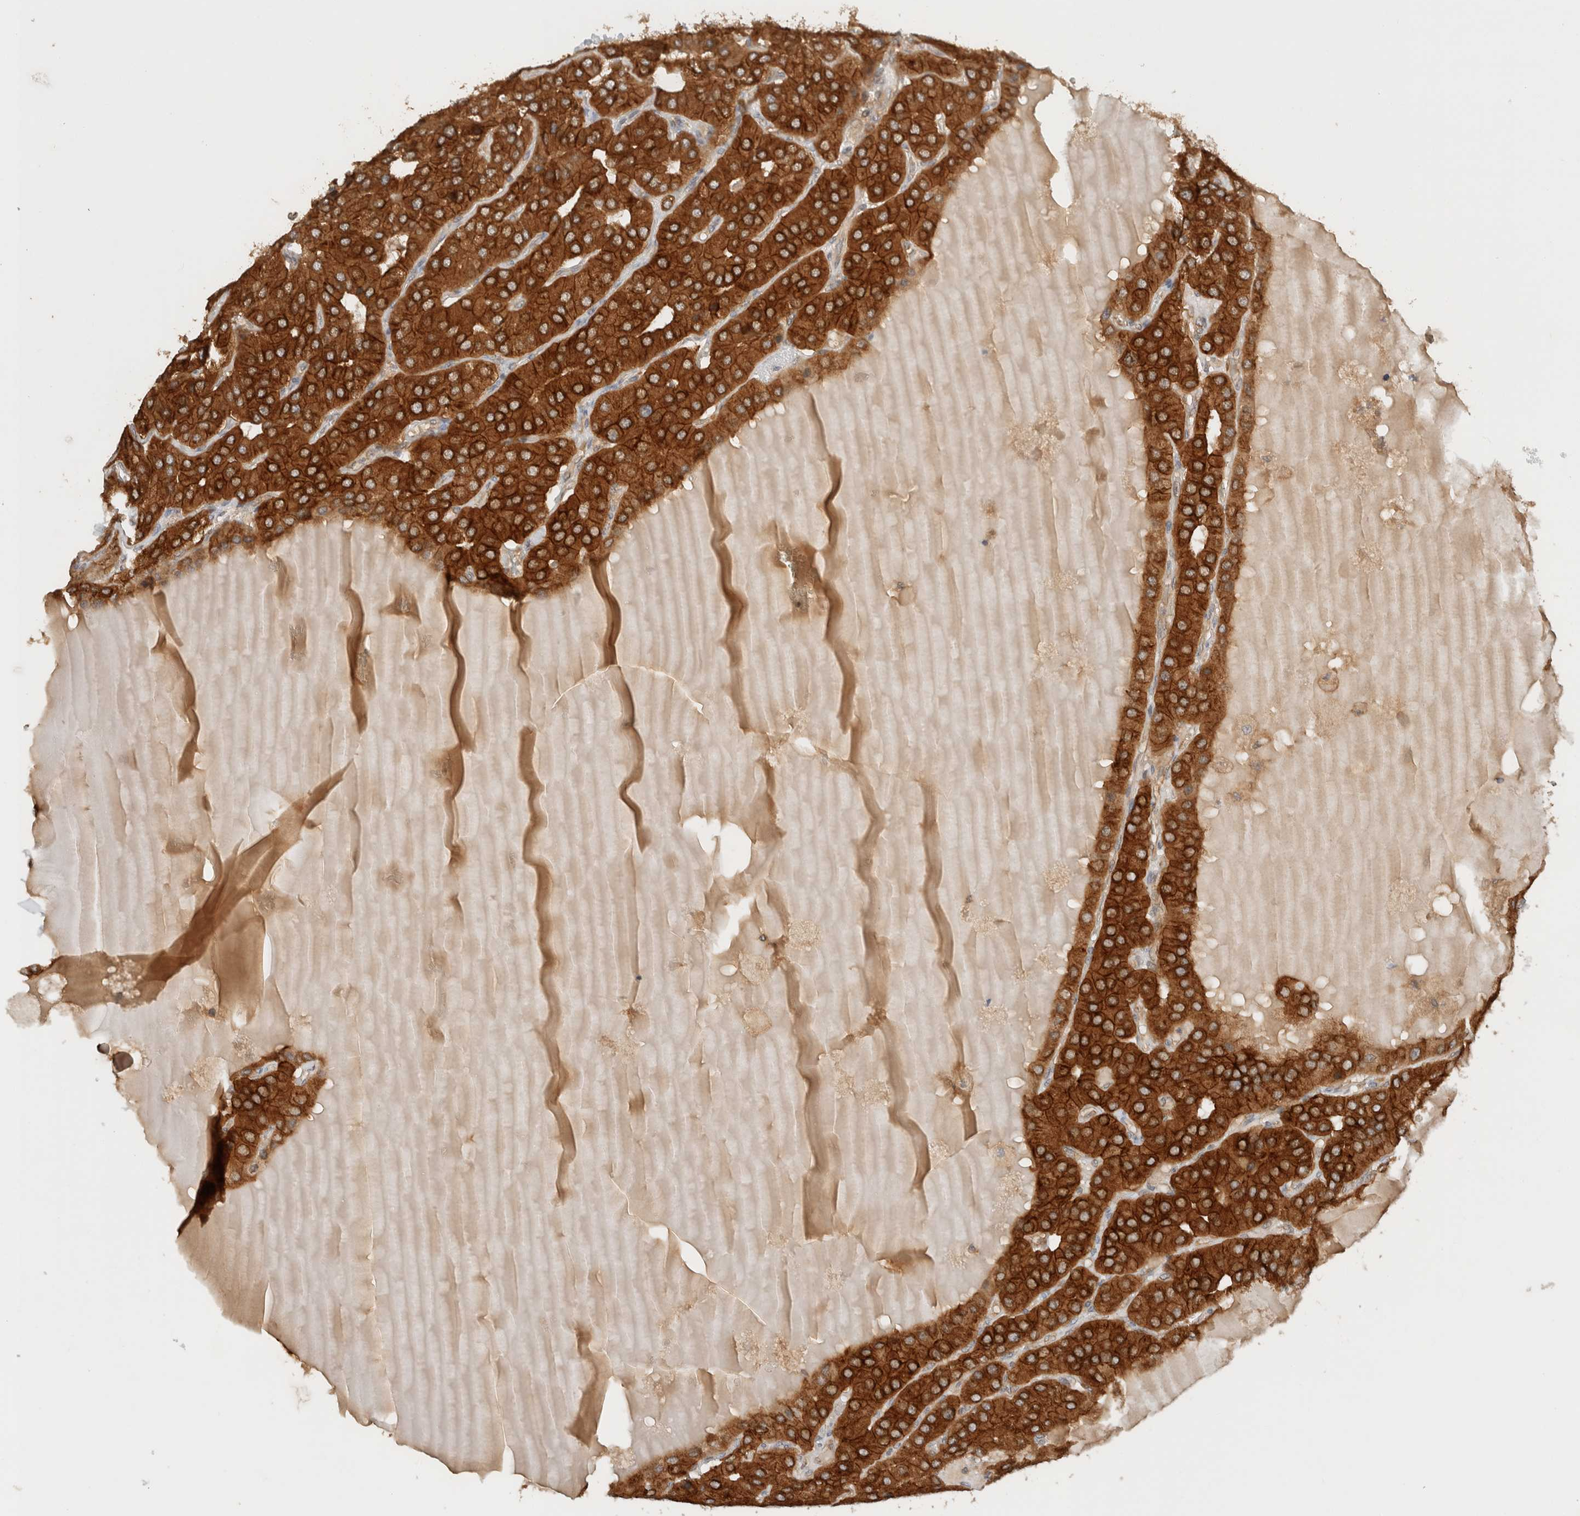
{"staining": {"intensity": "strong", "quantity": ">75%", "location": "cytoplasmic/membranous"}, "tissue": "parathyroid gland", "cell_type": "Glandular cells", "image_type": "normal", "snomed": [{"axis": "morphology", "description": "Normal tissue, NOS"}, {"axis": "morphology", "description": "Adenoma, NOS"}, {"axis": "topography", "description": "Parathyroid gland"}], "caption": "Brown immunohistochemical staining in benign human parathyroid gland demonstrates strong cytoplasmic/membranous staining in about >75% of glandular cells. The staining was performed using DAB (3,3'-diaminobenzidine) to visualize the protein expression in brown, while the nuclei were stained in blue with hematoxylin (Magnification: 20x).", "gene": "ARFGEF2", "patient": {"sex": "female", "age": 86}}